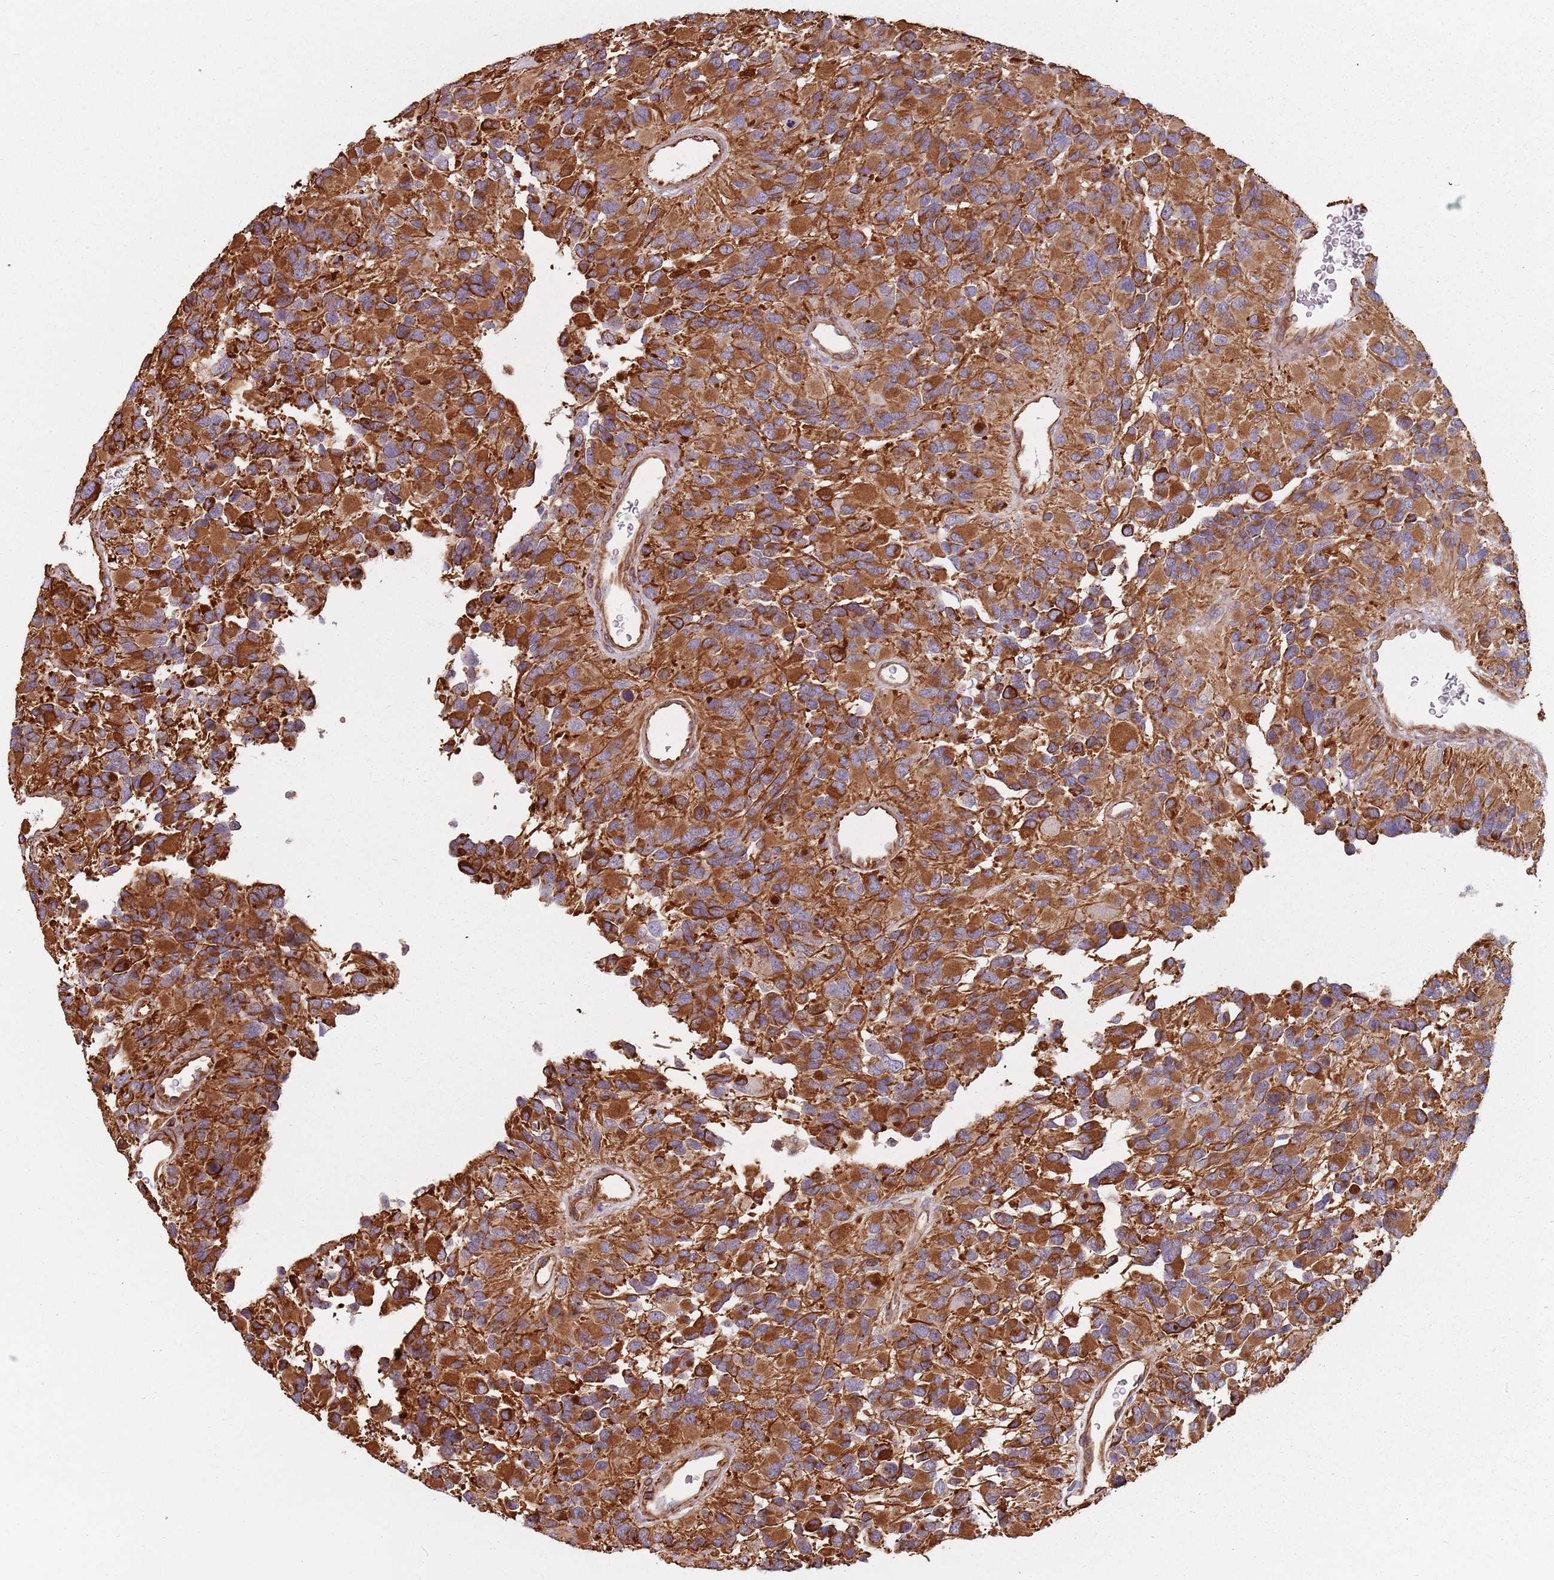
{"staining": {"intensity": "strong", "quantity": ">75%", "location": "cytoplasmic/membranous"}, "tissue": "glioma", "cell_type": "Tumor cells", "image_type": "cancer", "snomed": [{"axis": "morphology", "description": "Glioma, malignant, High grade"}, {"axis": "topography", "description": "Brain"}], "caption": "Brown immunohistochemical staining in glioma shows strong cytoplasmic/membranous staining in approximately >75% of tumor cells. Ihc stains the protein in brown and the nuclei are stained blue.", "gene": "GAS2L3", "patient": {"sex": "male", "age": 77}}